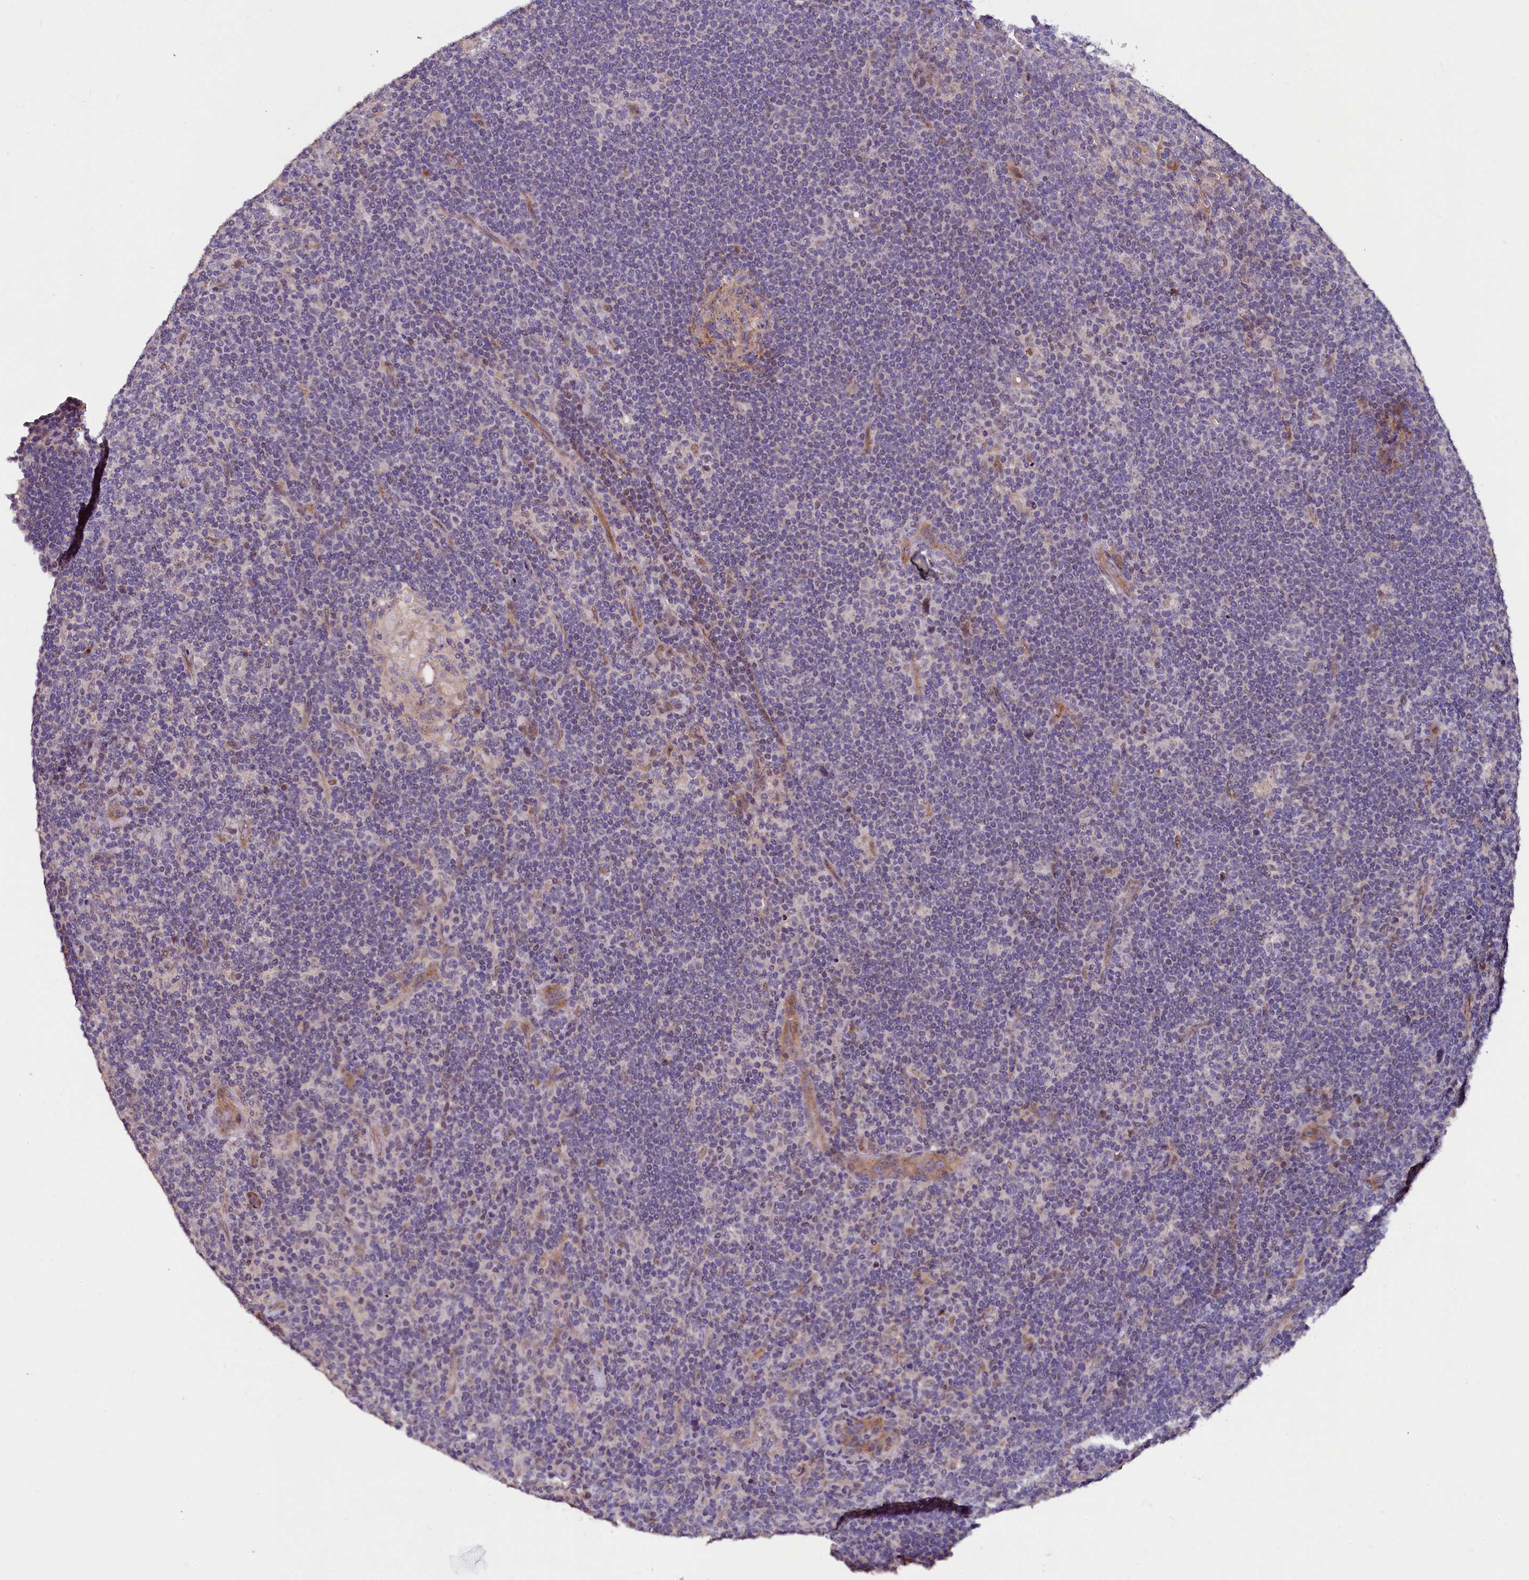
{"staining": {"intensity": "weak", "quantity": "<25%", "location": "cytoplasmic/membranous"}, "tissue": "lymphoma", "cell_type": "Tumor cells", "image_type": "cancer", "snomed": [{"axis": "morphology", "description": "Hodgkin's disease, NOS"}, {"axis": "topography", "description": "Lymph node"}], "caption": "This is an IHC image of Hodgkin's disease. There is no expression in tumor cells.", "gene": "PALM", "patient": {"sex": "female", "age": 57}}